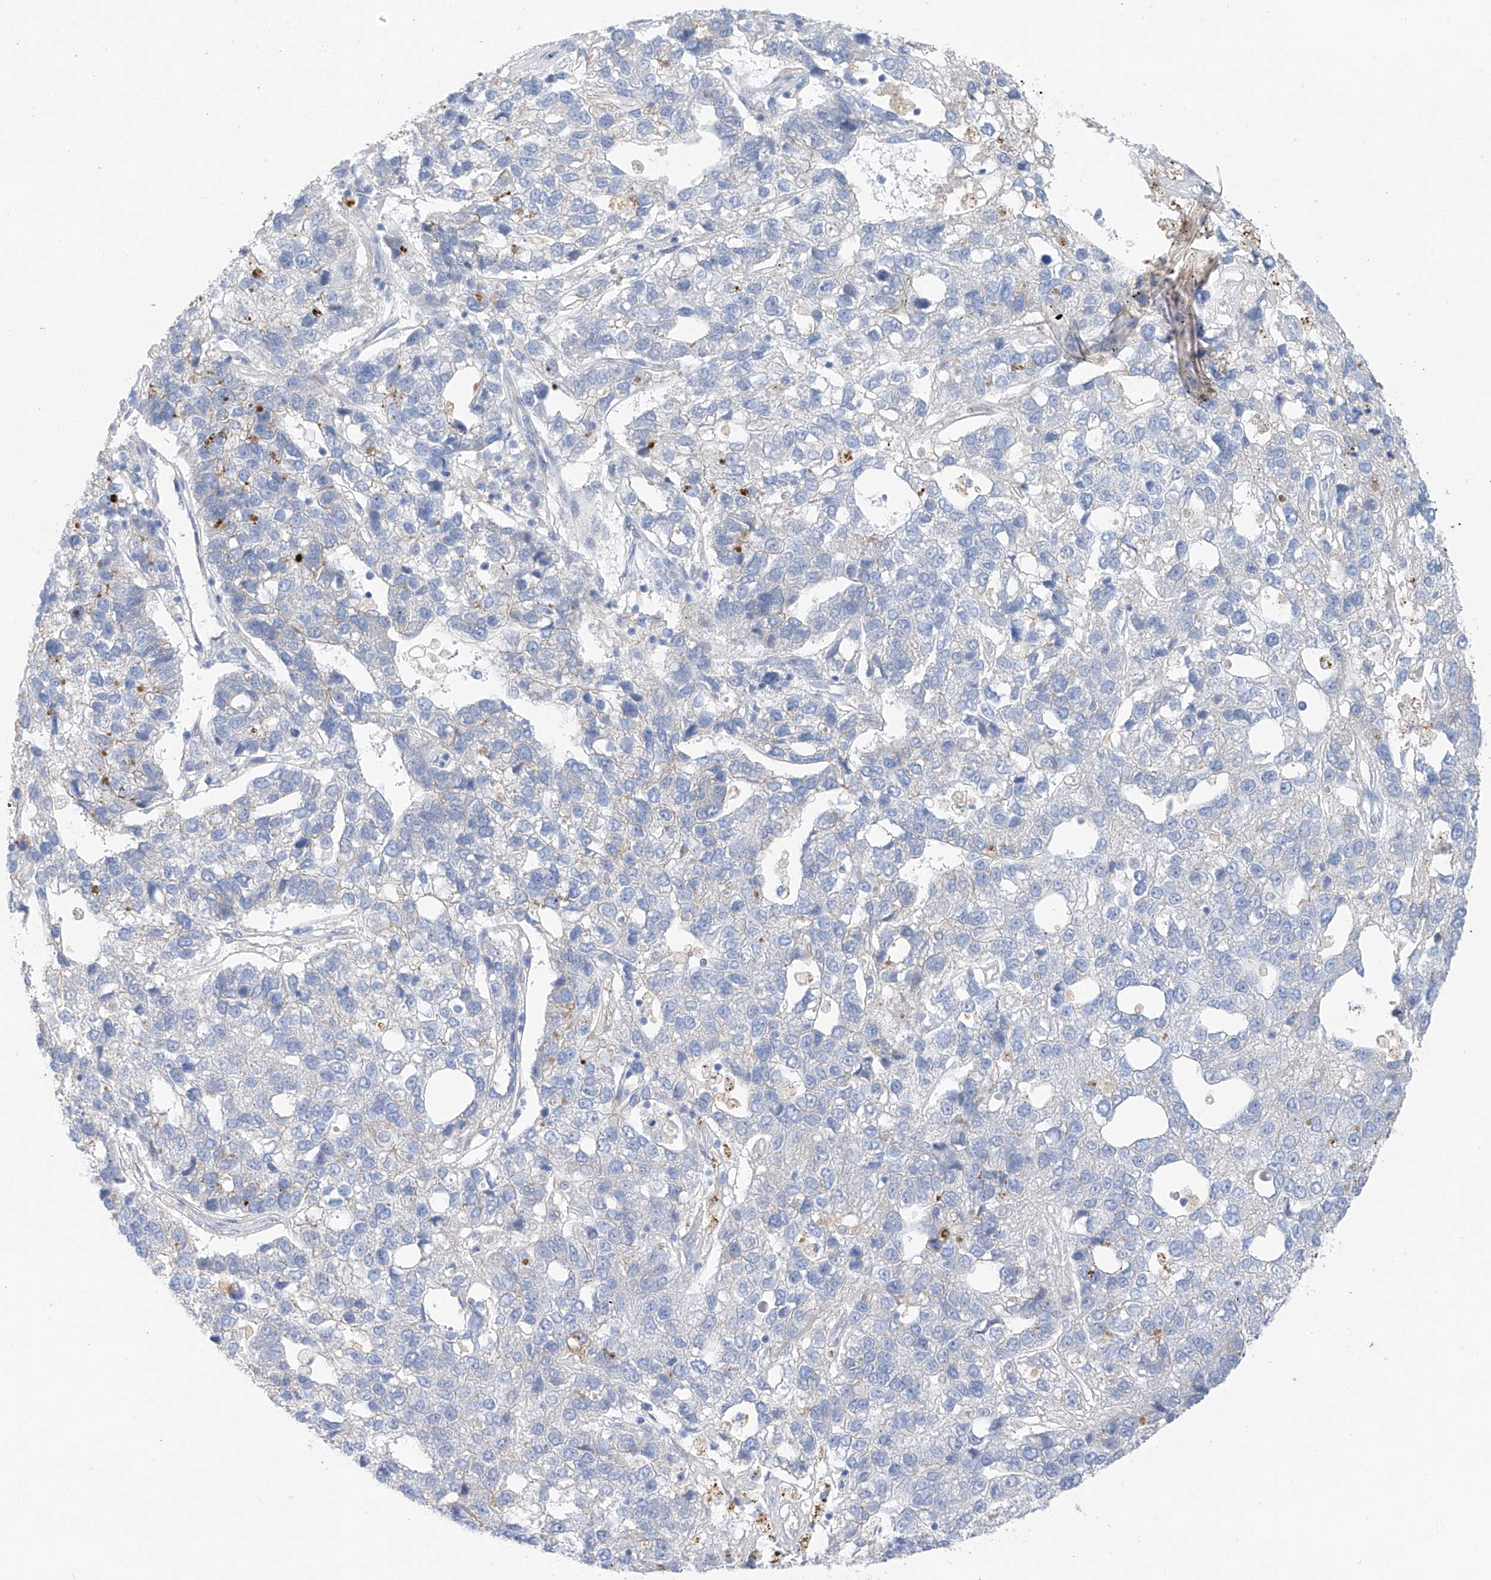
{"staining": {"intensity": "negative", "quantity": "none", "location": "none"}, "tissue": "pancreatic cancer", "cell_type": "Tumor cells", "image_type": "cancer", "snomed": [{"axis": "morphology", "description": "Adenocarcinoma, NOS"}, {"axis": "topography", "description": "Pancreas"}], "caption": "This histopathology image is of pancreatic adenocarcinoma stained with immunohistochemistry (IHC) to label a protein in brown with the nuclei are counter-stained blue. There is no expression in tumor cells.", "gene": "ITGA9", "patient": {"sex": "female", "age": 61}}